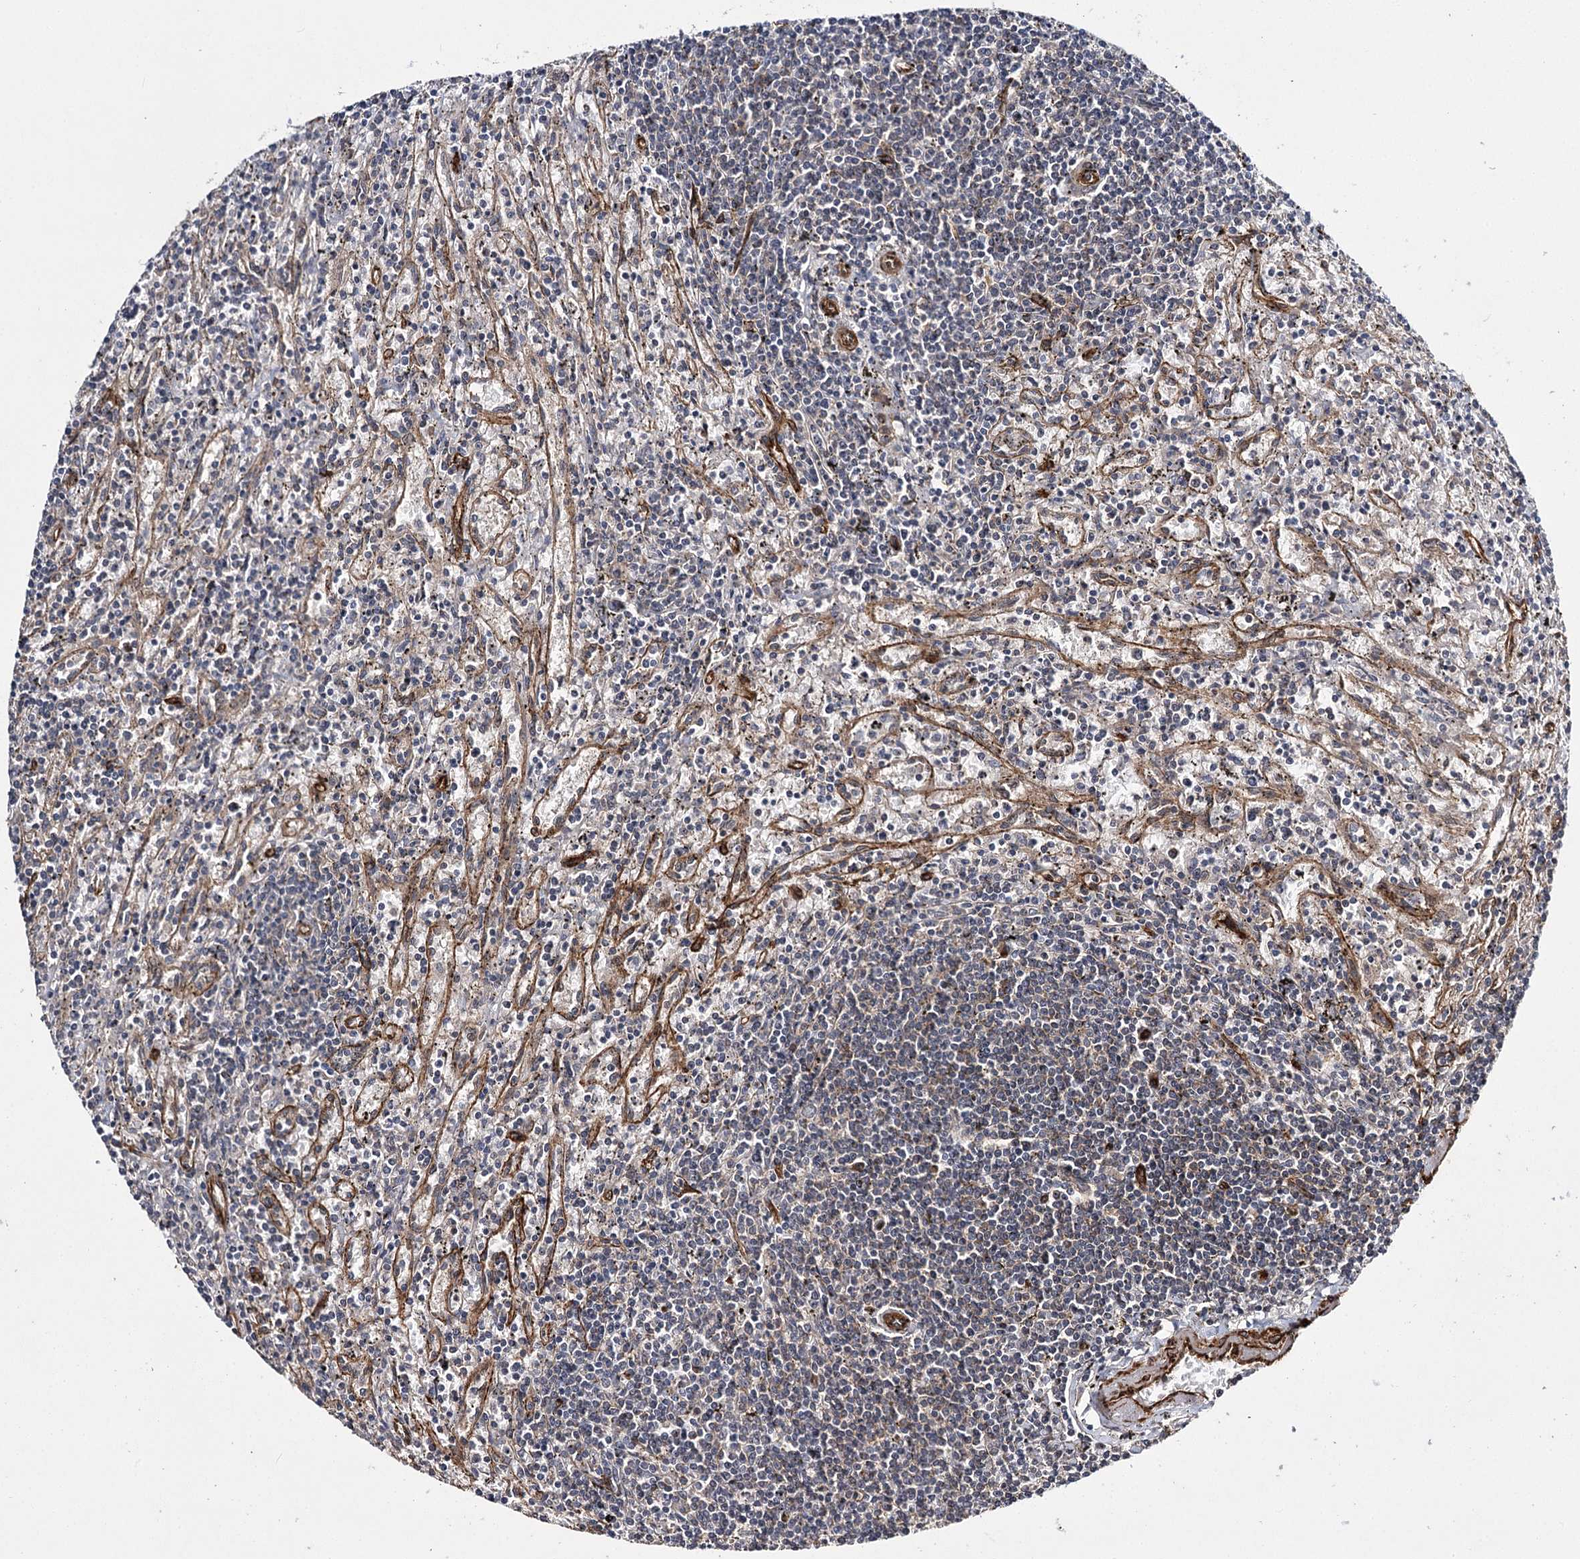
{"staining": {"intensity": "negative", "quantity": "none", "location": "none"}, "tissue": "lymphoma", "cell_type": "Tumor cells", "image_type": "cancer", "snomed": [{"axis": "morphology", "description": "Malignant lymphoma, non-Hodgkin's type, Low grade"}, {"axis": "topography", "description": "Spleen"}], "caption": "Protein analysis of lymphoma reveals no significant expression in tumor cells.", "gene": "MYO1C", "patient": {"sex": "male", "age": 76}}